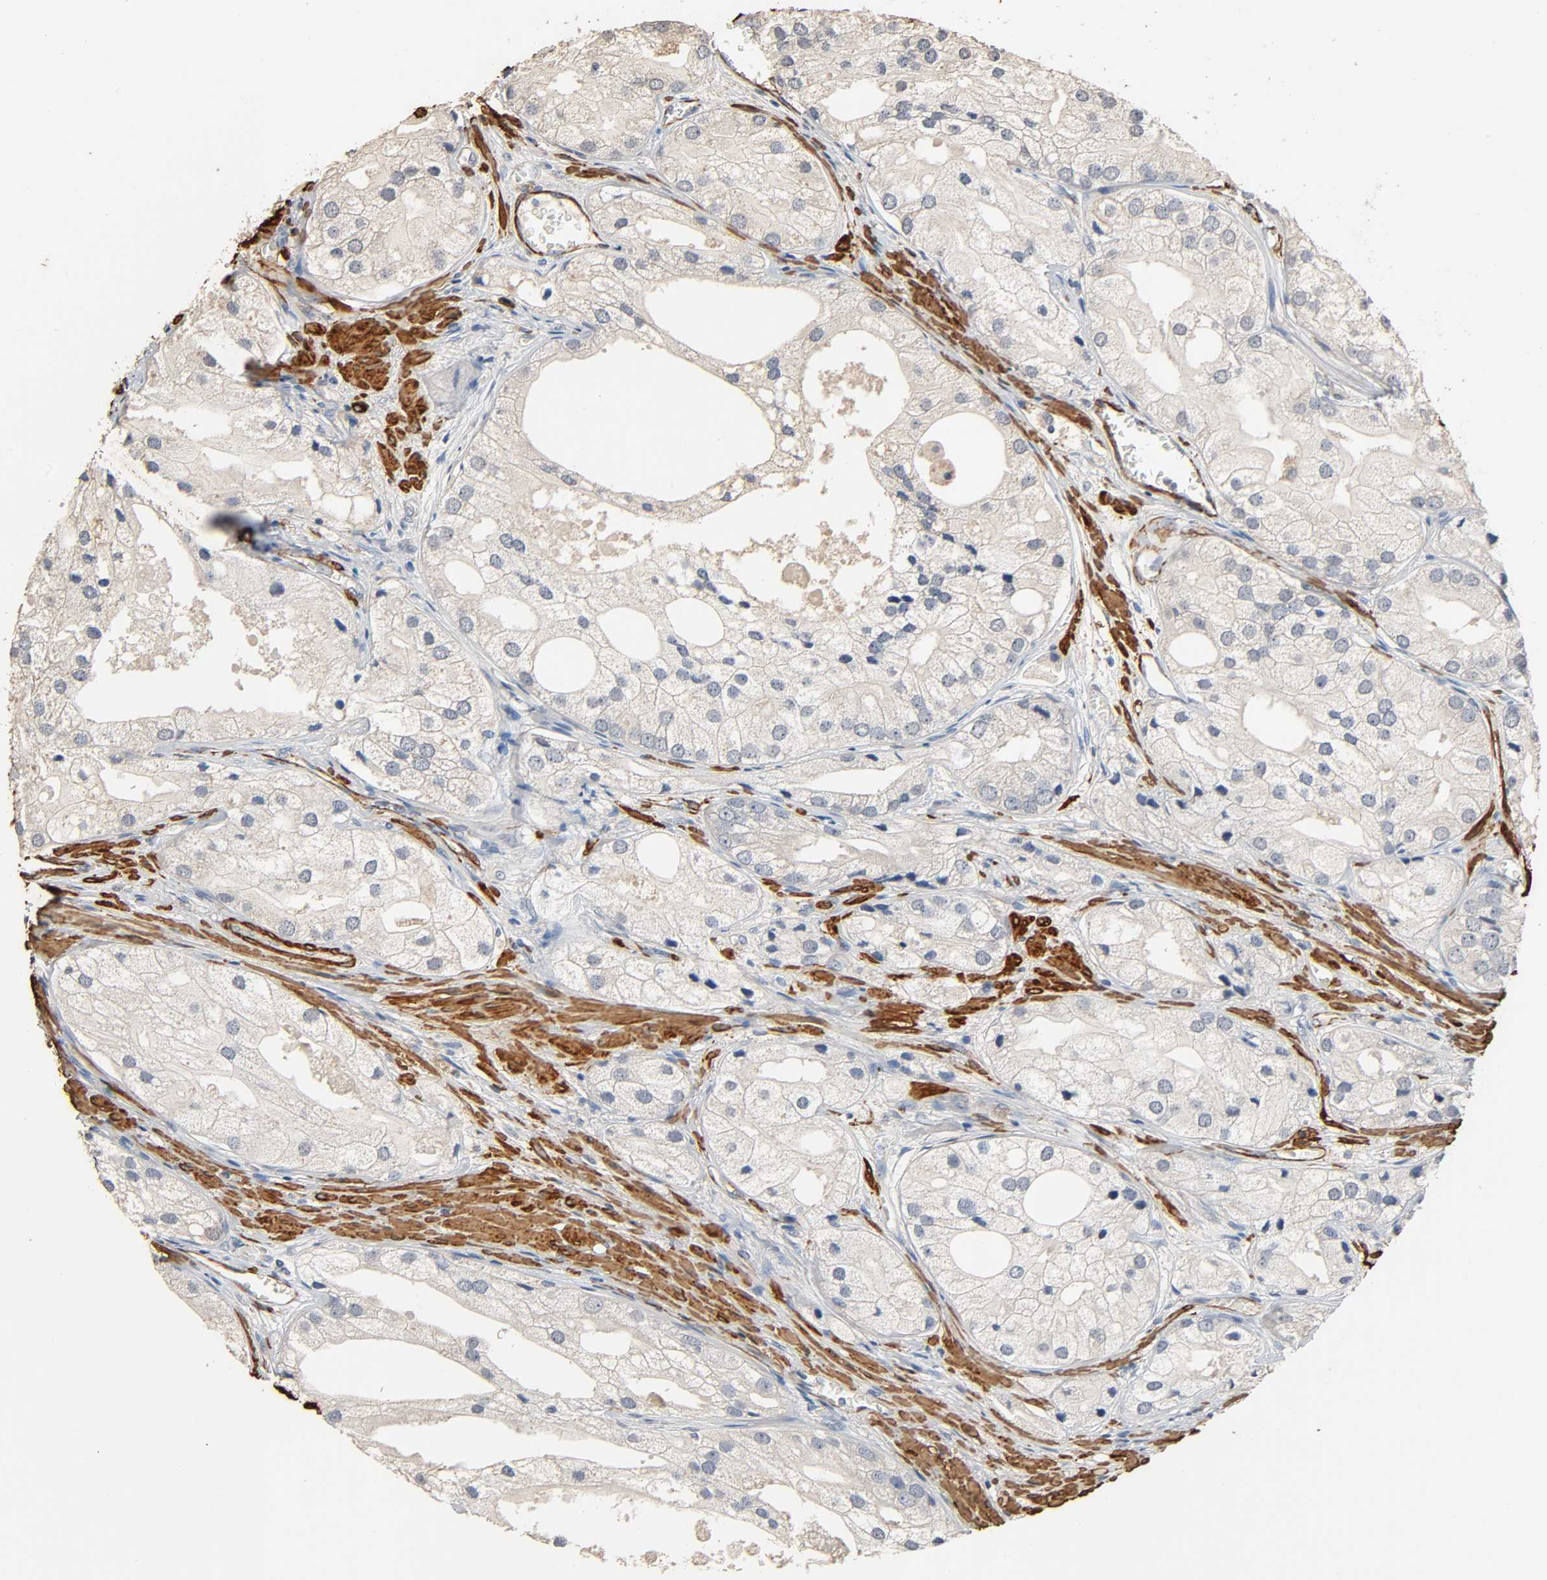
{"staining": {"intensity": "weak", "quantity": ">75%", "location": "cytoplasmic/membranous"}, "tissue": "prostate cancer", "cell_type": "Tumor cells", "image_type": "cancer", "snomed": [{"axis": "morphology", "description": "Adenocarcinoma, Low grade"}, {"axis": "topography", "description": "Prostate"}], "caption": "Weak cytoplasmic/membranous protein positivity is present in about >75% of tumor cells in low-grade adenocarcinoma (prostate).", "gene": "GSTA3", "patient": {"sex": "male", "age": 69}}